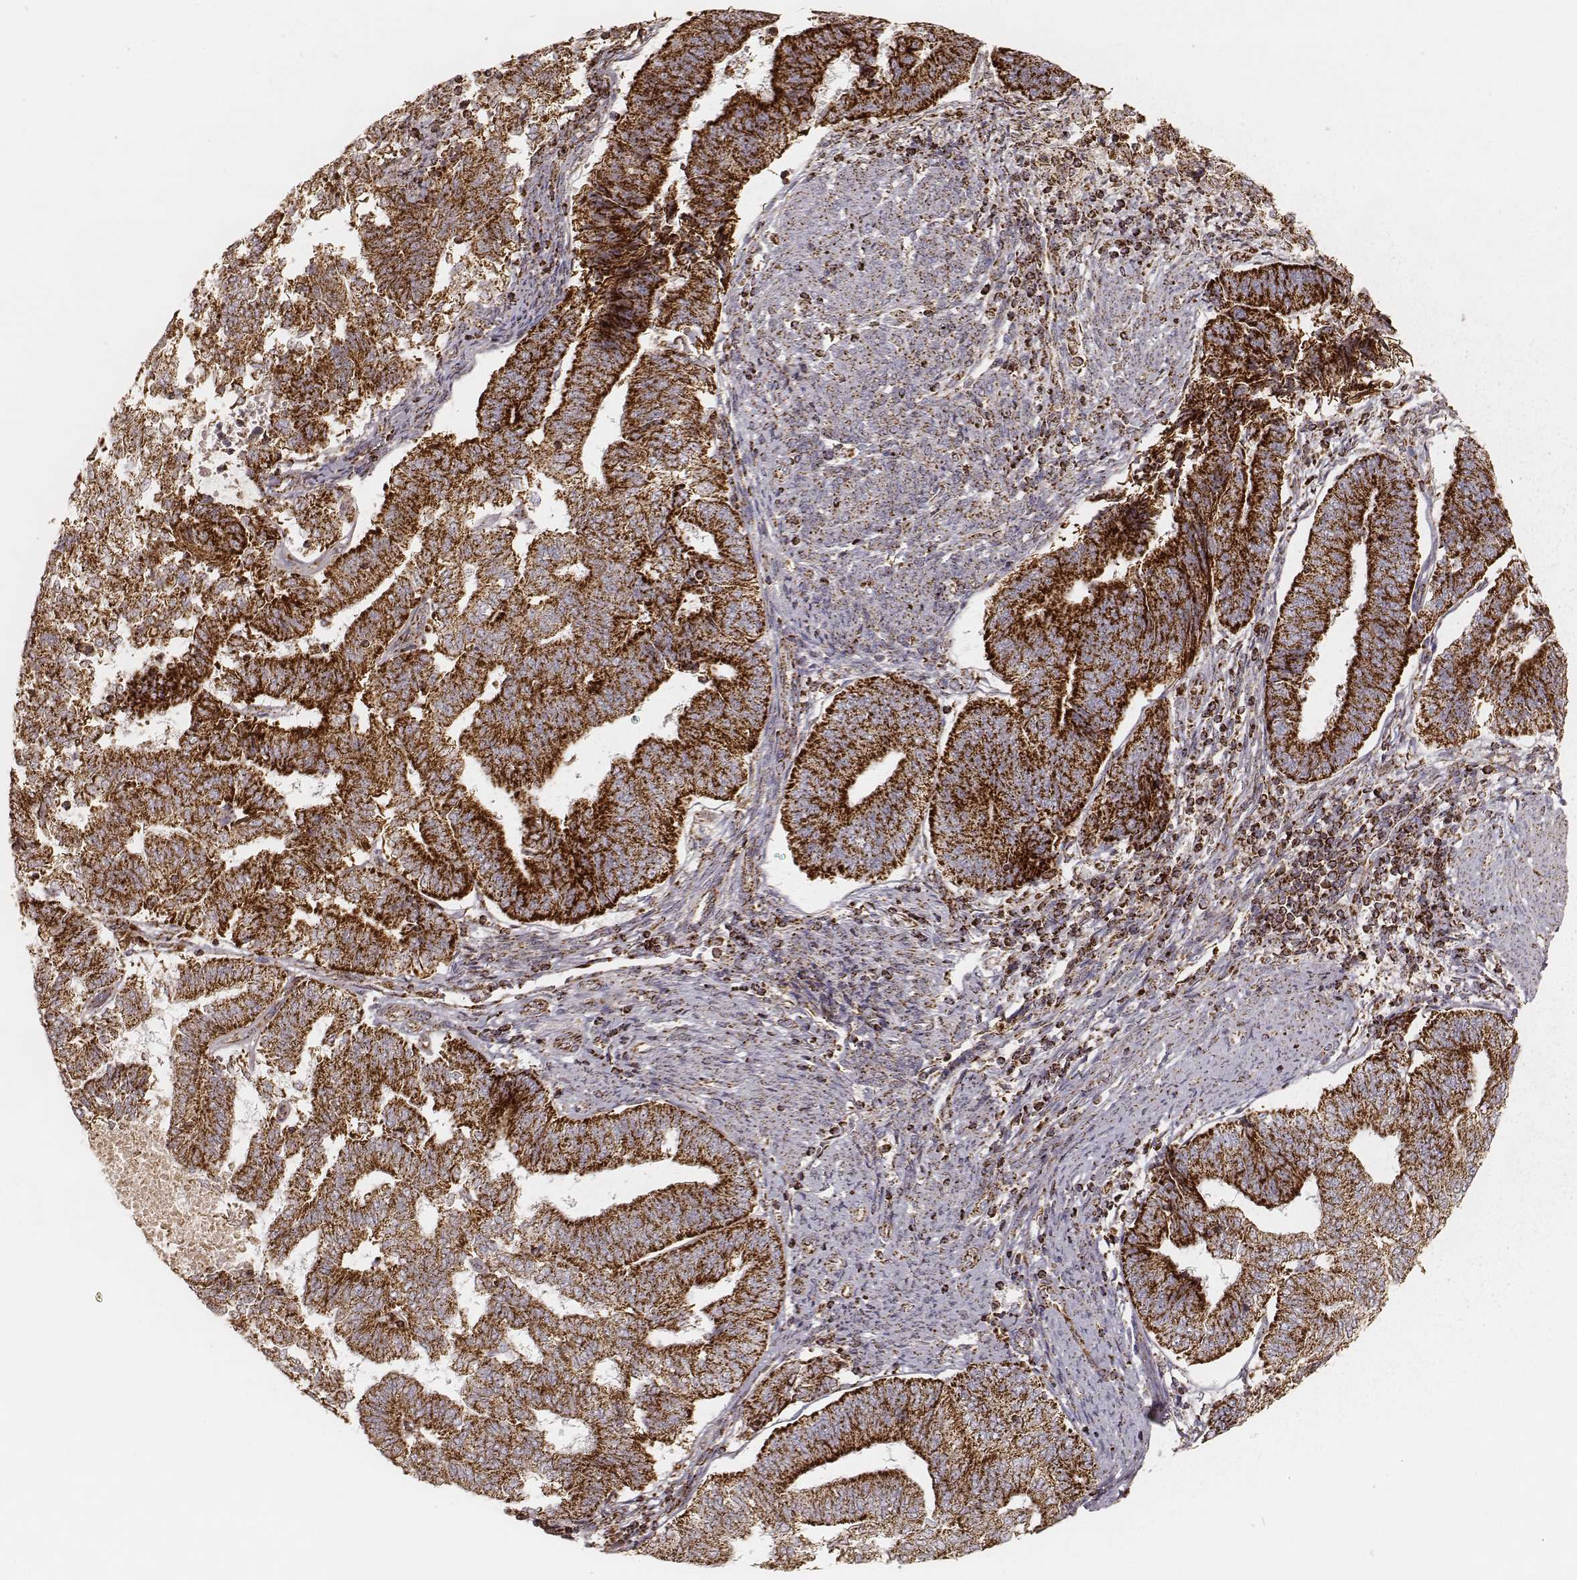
{"staining": {"intensity": "strong", "quantity": ">75%", "location": "cytoplasmic/membranous"}, "tissue": "endometrial cancer", "cell_type": "Tumor cells", "image_type": "cancer", "snomed": [{"axis": "morphology", "description": "Adenocarcinoma, NOS"}, {"axis": "topography", "description": "Endometrium"}], "caption": "Adenocarcinoma (endometrial) was stained to show a protein in brown. There is high levels of strong cytoplasmic/membranous expression in approximately >75% of tumor cells.", "gene": "CS", "patient": {"sex": "female", "age": 65}}